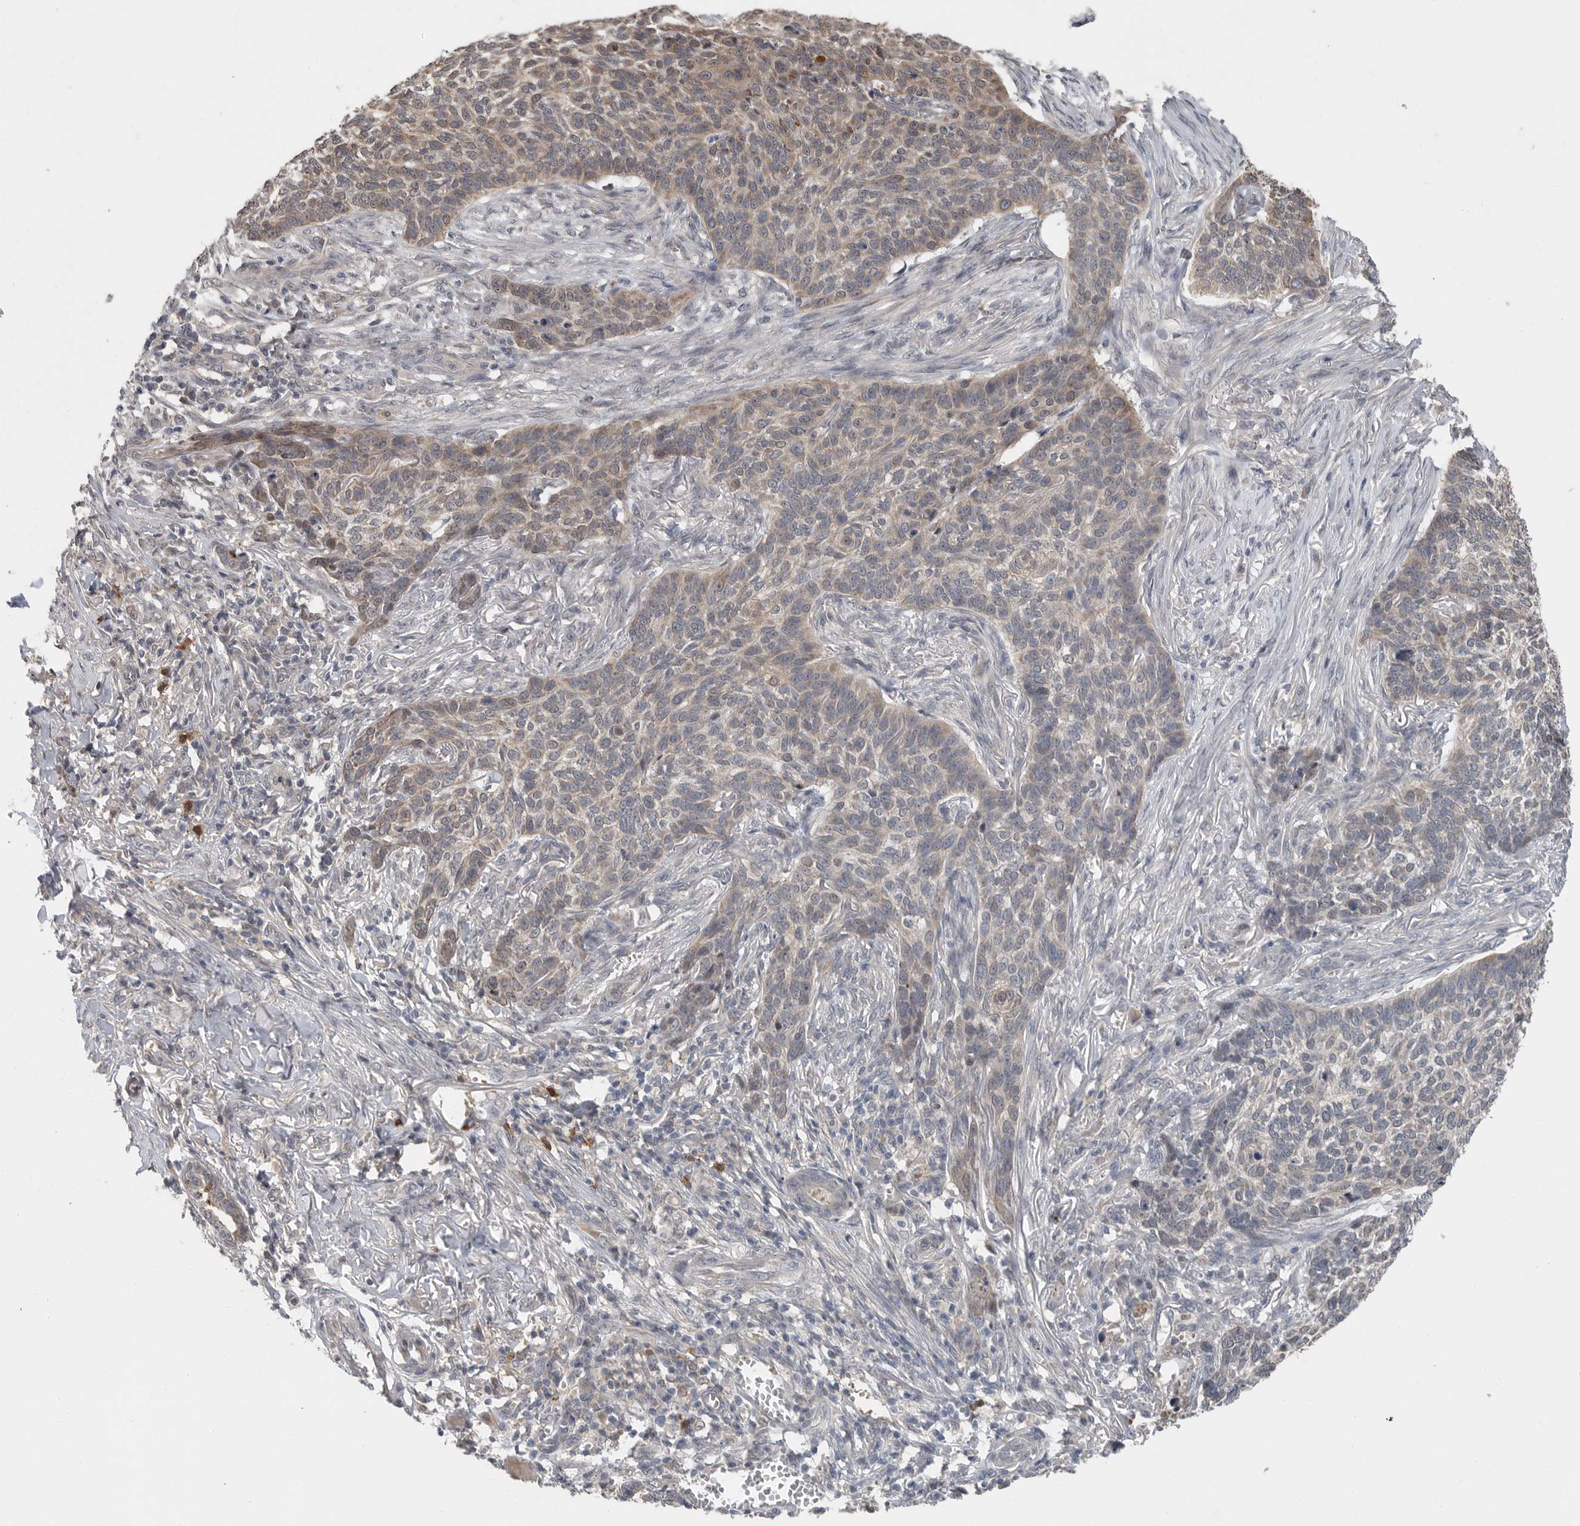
{"staining": {"intensity": "weak", "quantity": "<25%", "location": "cytoplasmic/membranous"}, "tissue": "skin cancer", "cell_type": "Tumor cells", "image_type": "cancer", "snomed": [{"axis": "morphology", "description": "Basal cell carcinoma"}, {"axis": "topography", "description": "Skin"}], "caption": "A micrograph of basal cell carcinoma (skin) stained for a protein shows no brown staining in tumor cells.", "gene": "SCP2", "patient": {"sex": "male", "age": 85}}